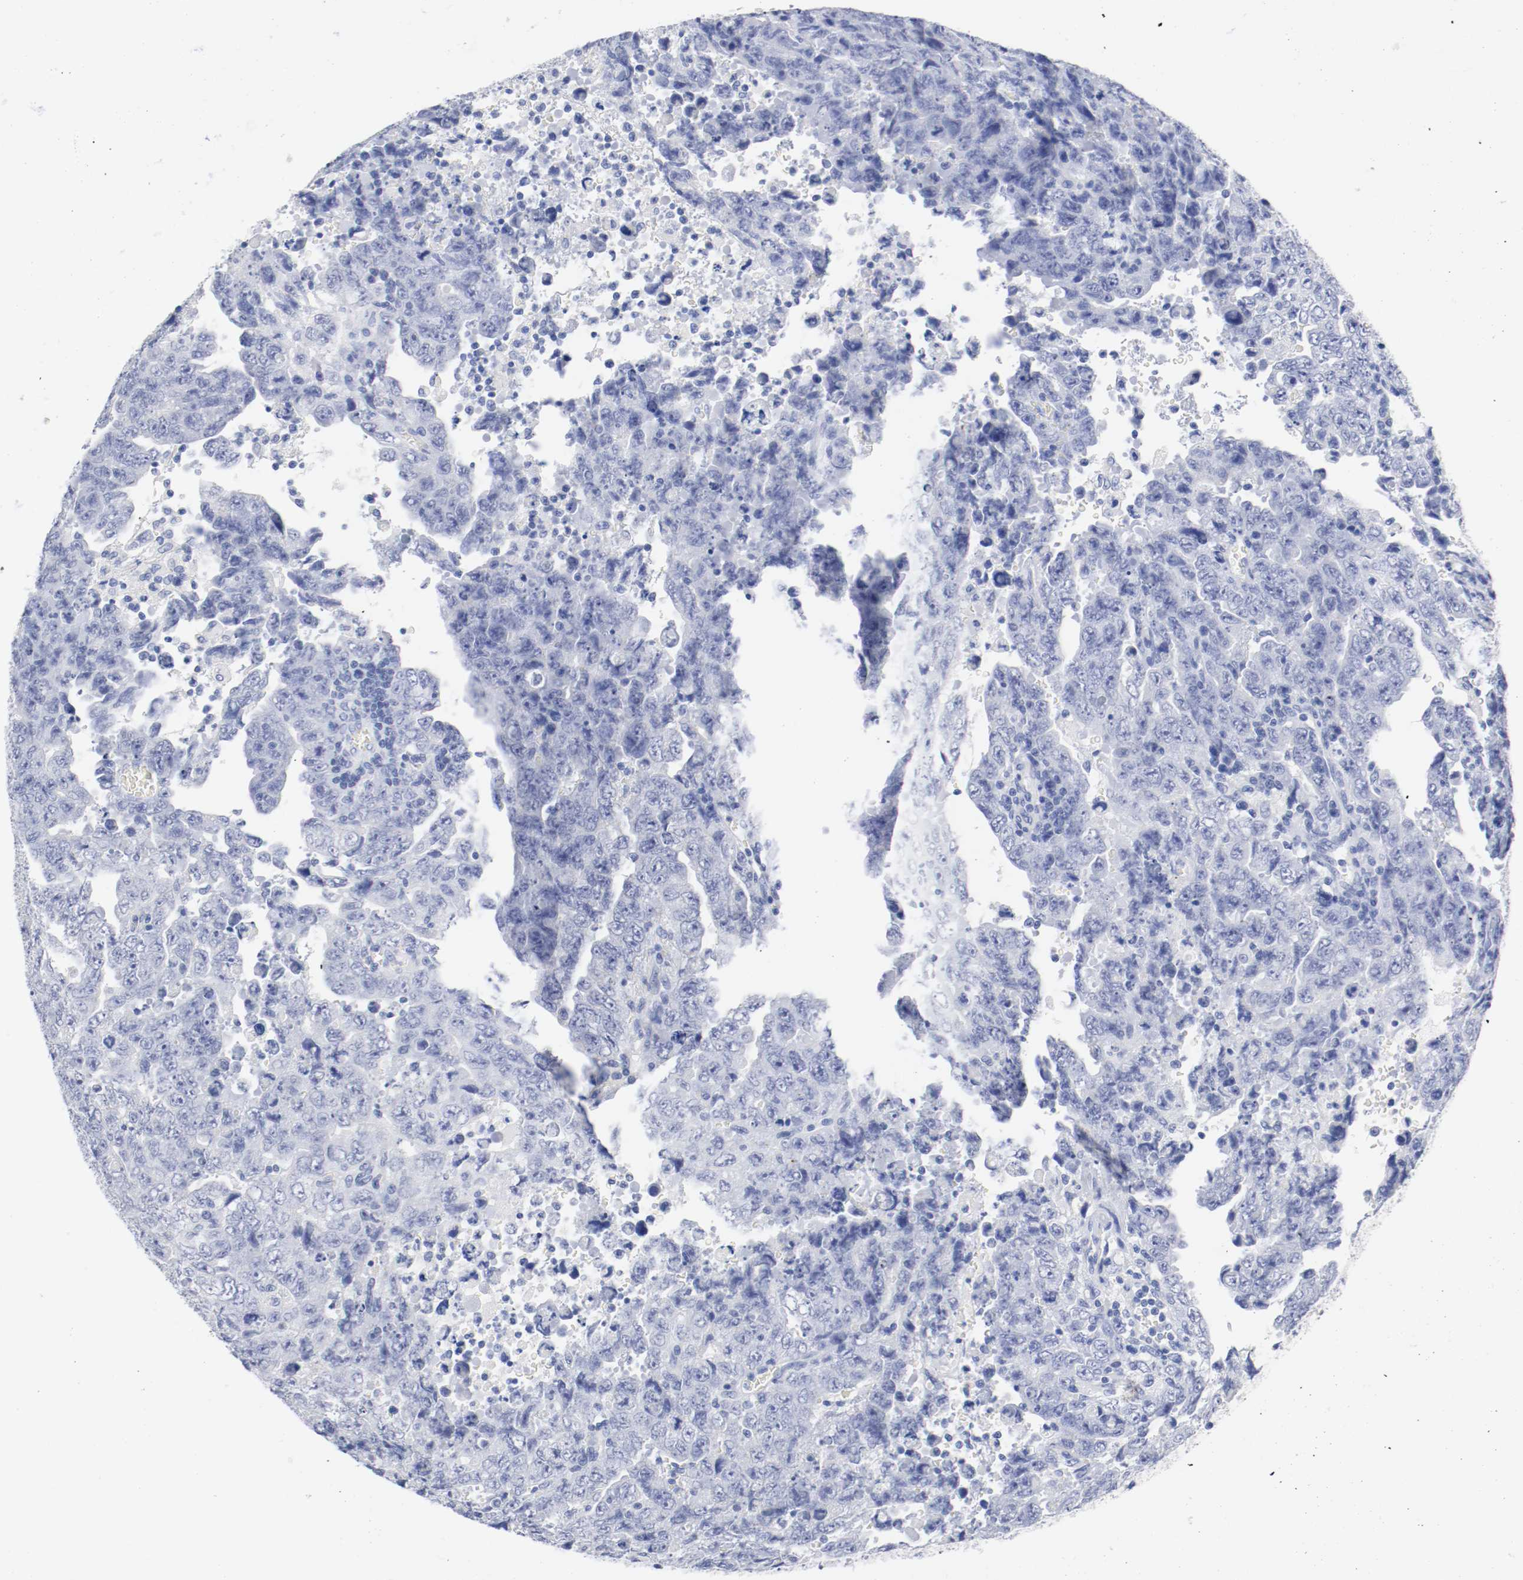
{"staining": {"intensity": "negative", "quantity": "none", "location": "none"}, "tissue": "testis cancer", "cell_type": "Tumor cells", "image_type": "cancer", "snomed": [{"axis": "morphology", "description": "Carcinoma, Embryonal, NOS"}, {"axis": "topography", "description": "Testis"}], "caption": "This photomicrograph is of testis cancer (embryonal carcinoma) stained with immunohistochemistry (IHC) to label a protein in brown with the nuclei are counter-stained blue. There is no expression in tumor cells.", "gene": "GAD1", "patient": {"sex": "male", "age": 28}}